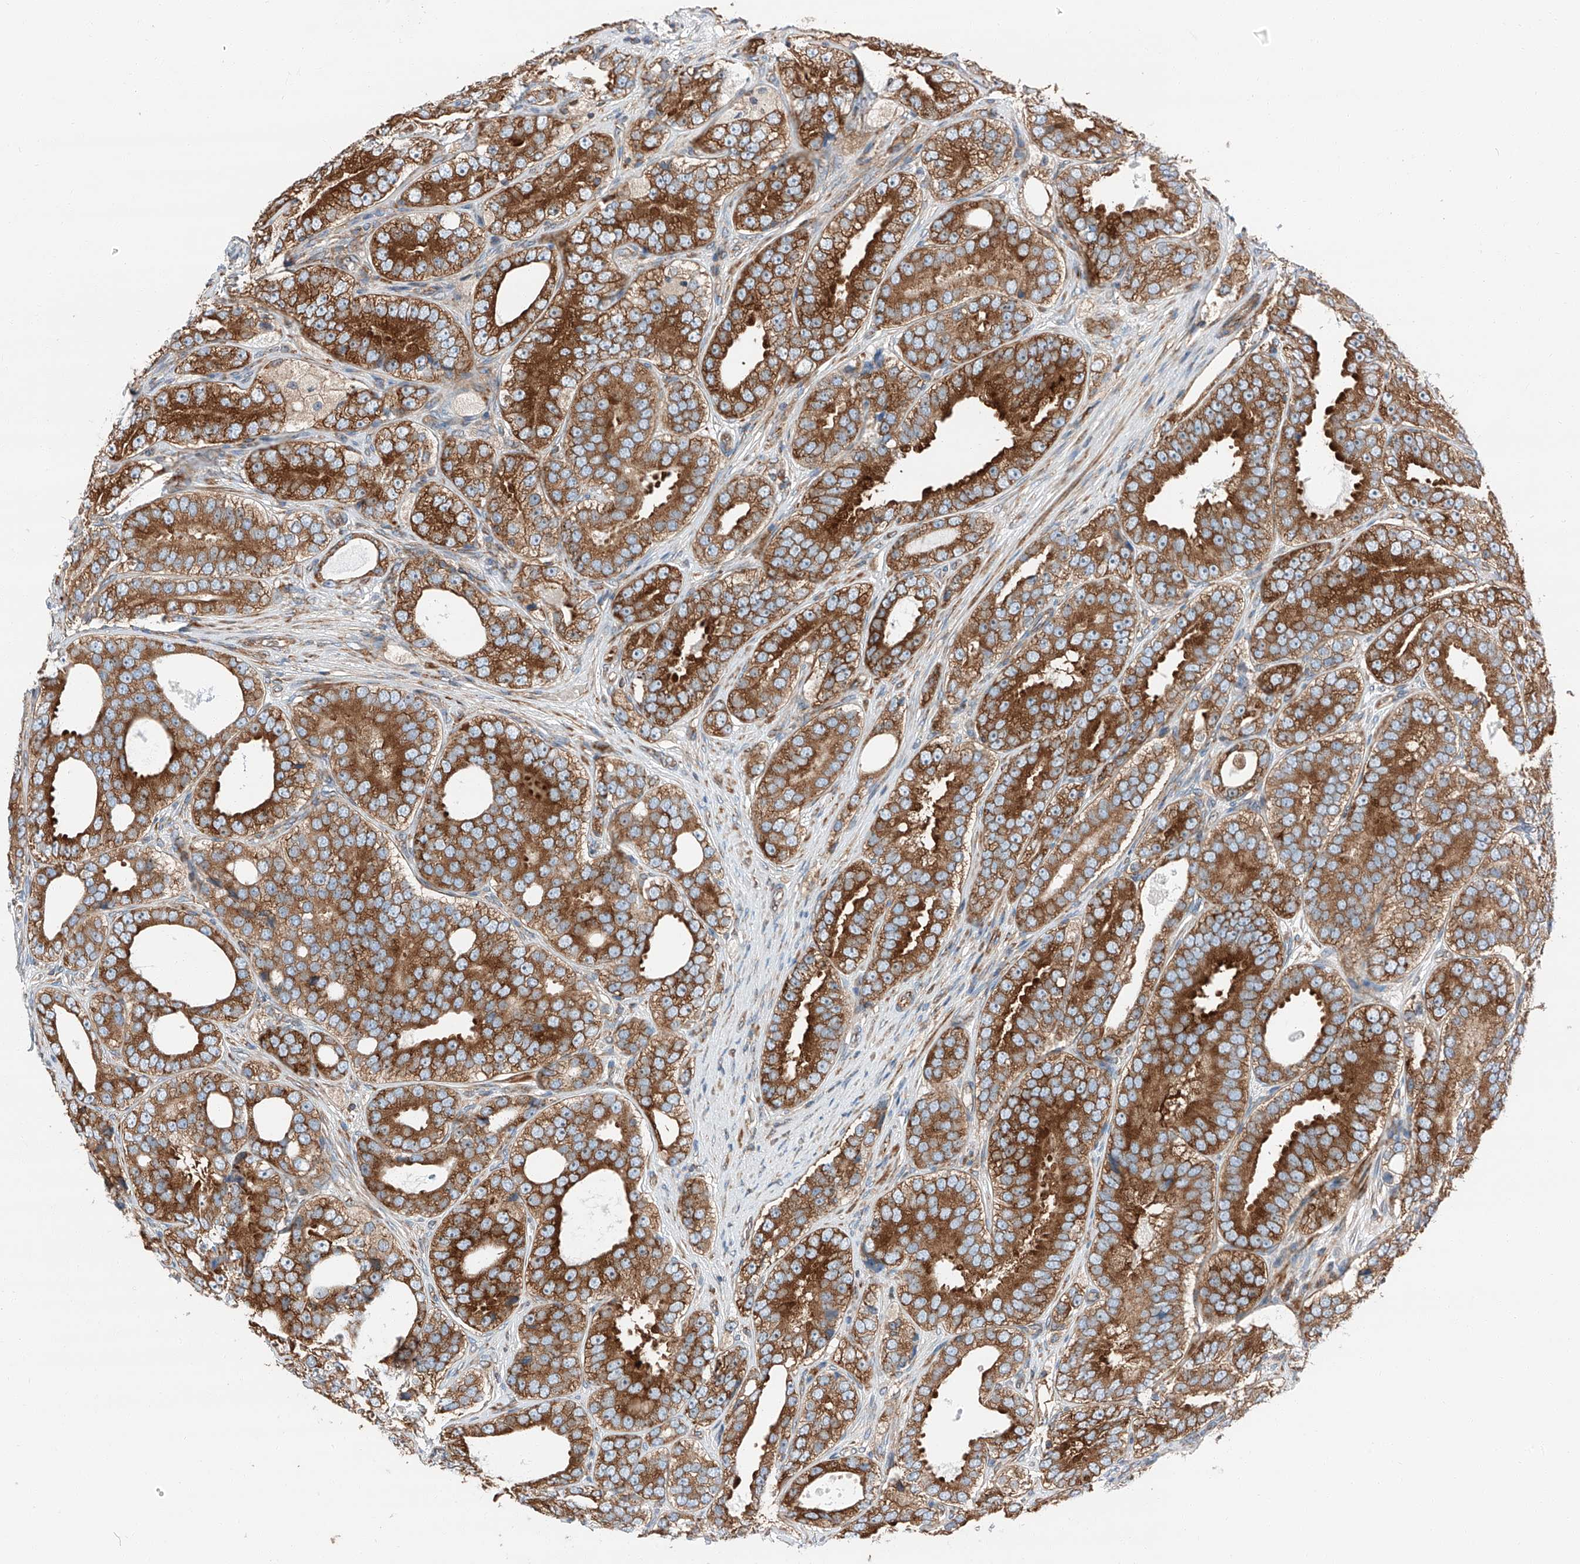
{"staining": {"intensity": "moderate", "quantity": ">75%", "location": "cytoplasmic/membranous"}, "tissue": "prostate cancer", "cell_type": "Tumor cells", "image_type": "cancer", "snomed": [{"axis": "morphology", "description": "Adenocarcinoma, High grade"}, {"axis": "topography", "description": "Prostate"}], "caption": "This image demonstrates IHC staining of human high-grade adenocarcinoma (prostate), with medium moderate cytoplasmic/membranous expression in approximately >75% of tumor cells.", "gene": "ZC3H15", "patient": {"sex": "male", "age": 56}}